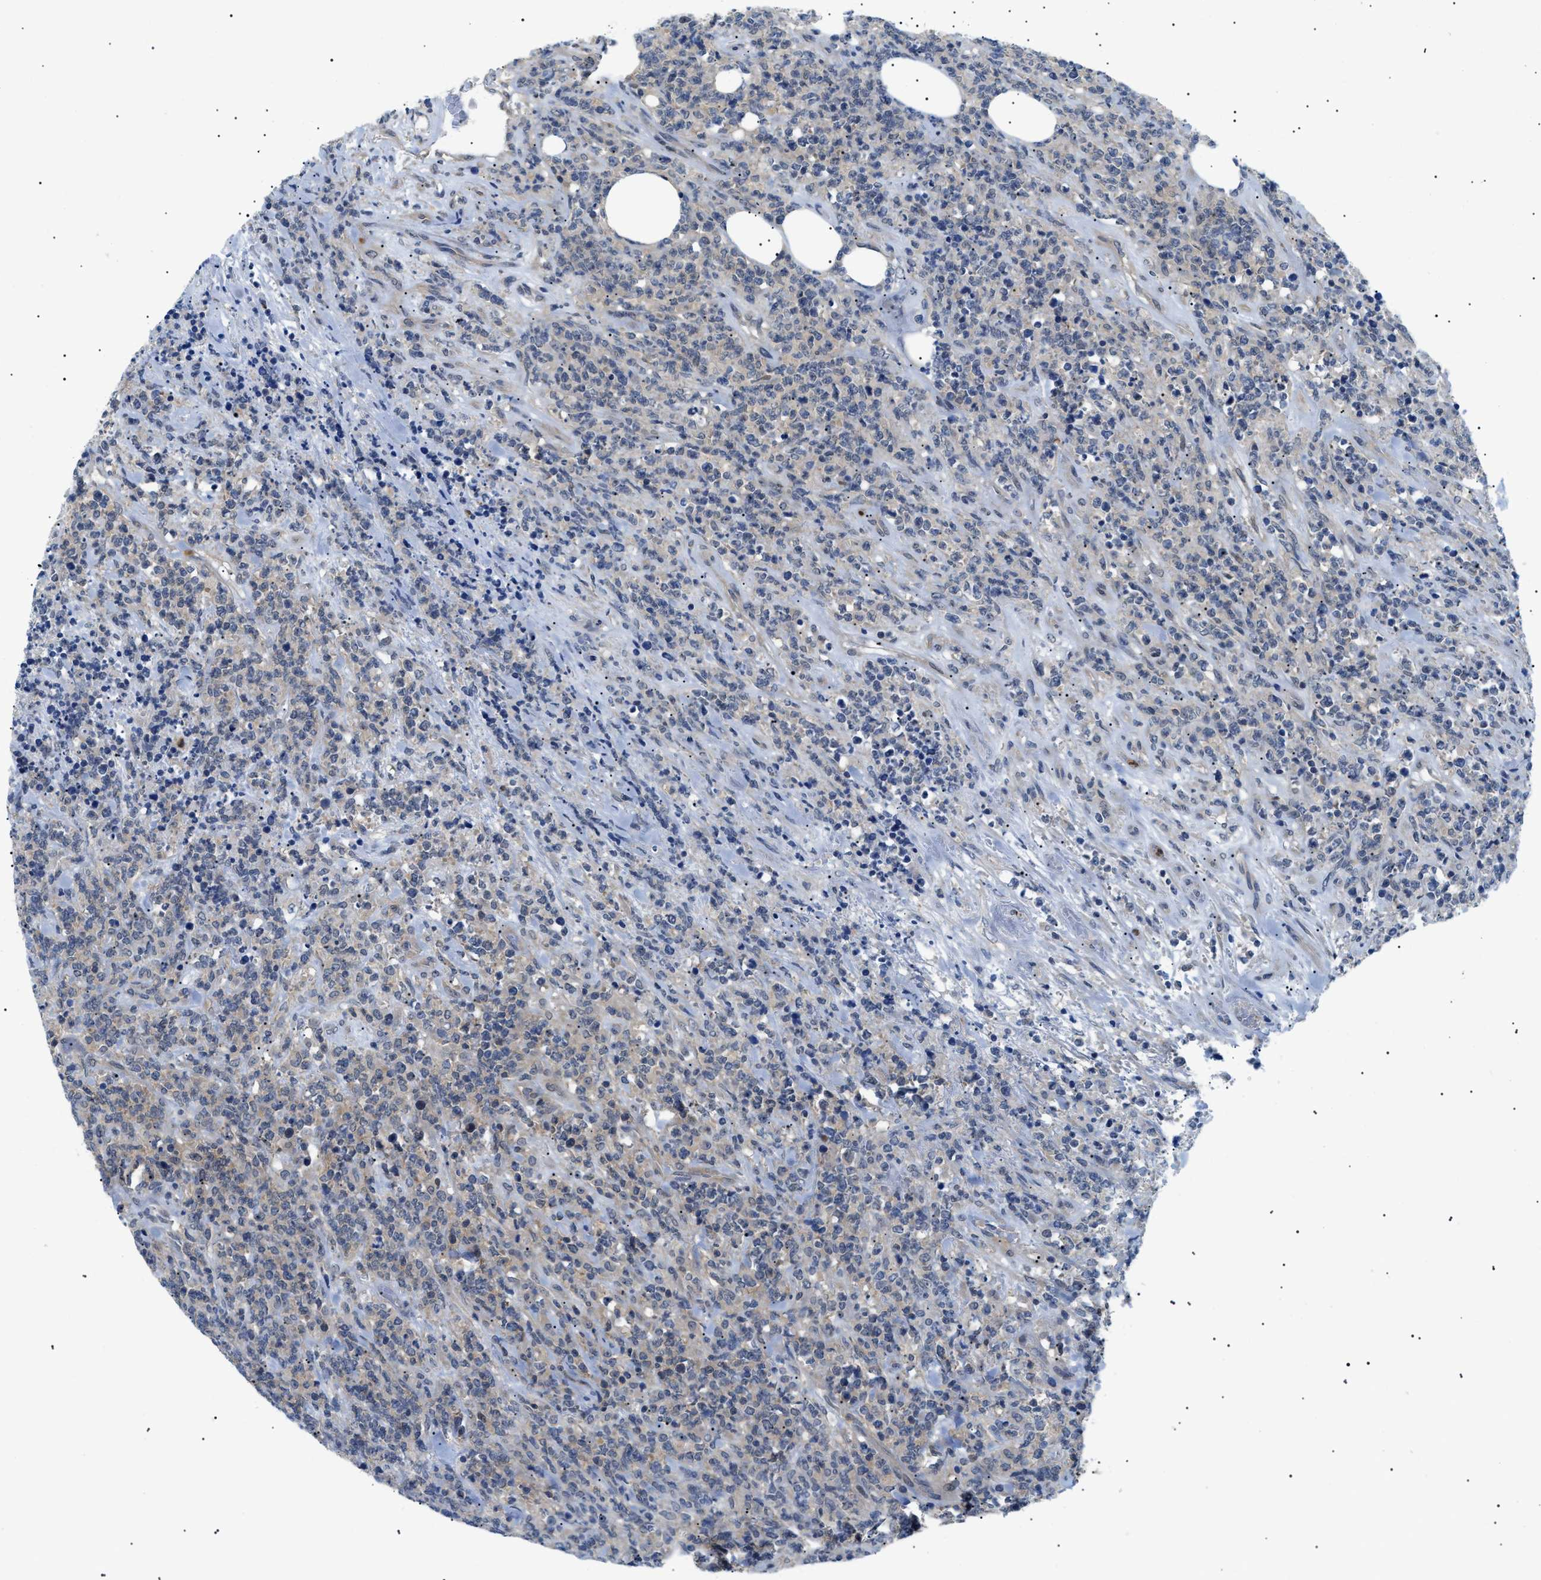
{"staining": {"intensity": "weak", "quantity": "25%-75%", "location": "cytoplasmic/membranous"}, "tissue": "lymphoma", "cell_type": "Tumor cells", "image_type": "cancer", "snomed": [{"axis": "morphology", "description": "Malignant lymphoma, non-Hodgkin's type, High grade"}, {"axis": "topography", "description": "Soft tissue"}], "caption": "IHC histopathology image of neoplastic tissue: lymphoma stained using IHC shows low levels of weak protein expression localized specifically in the cytoplasmic/membranous of tumor cells, appearing as a cytoplasmic/membranous brown color.", "gene": "RIPK1", "patient": {"sex": "male", "age": 18}}